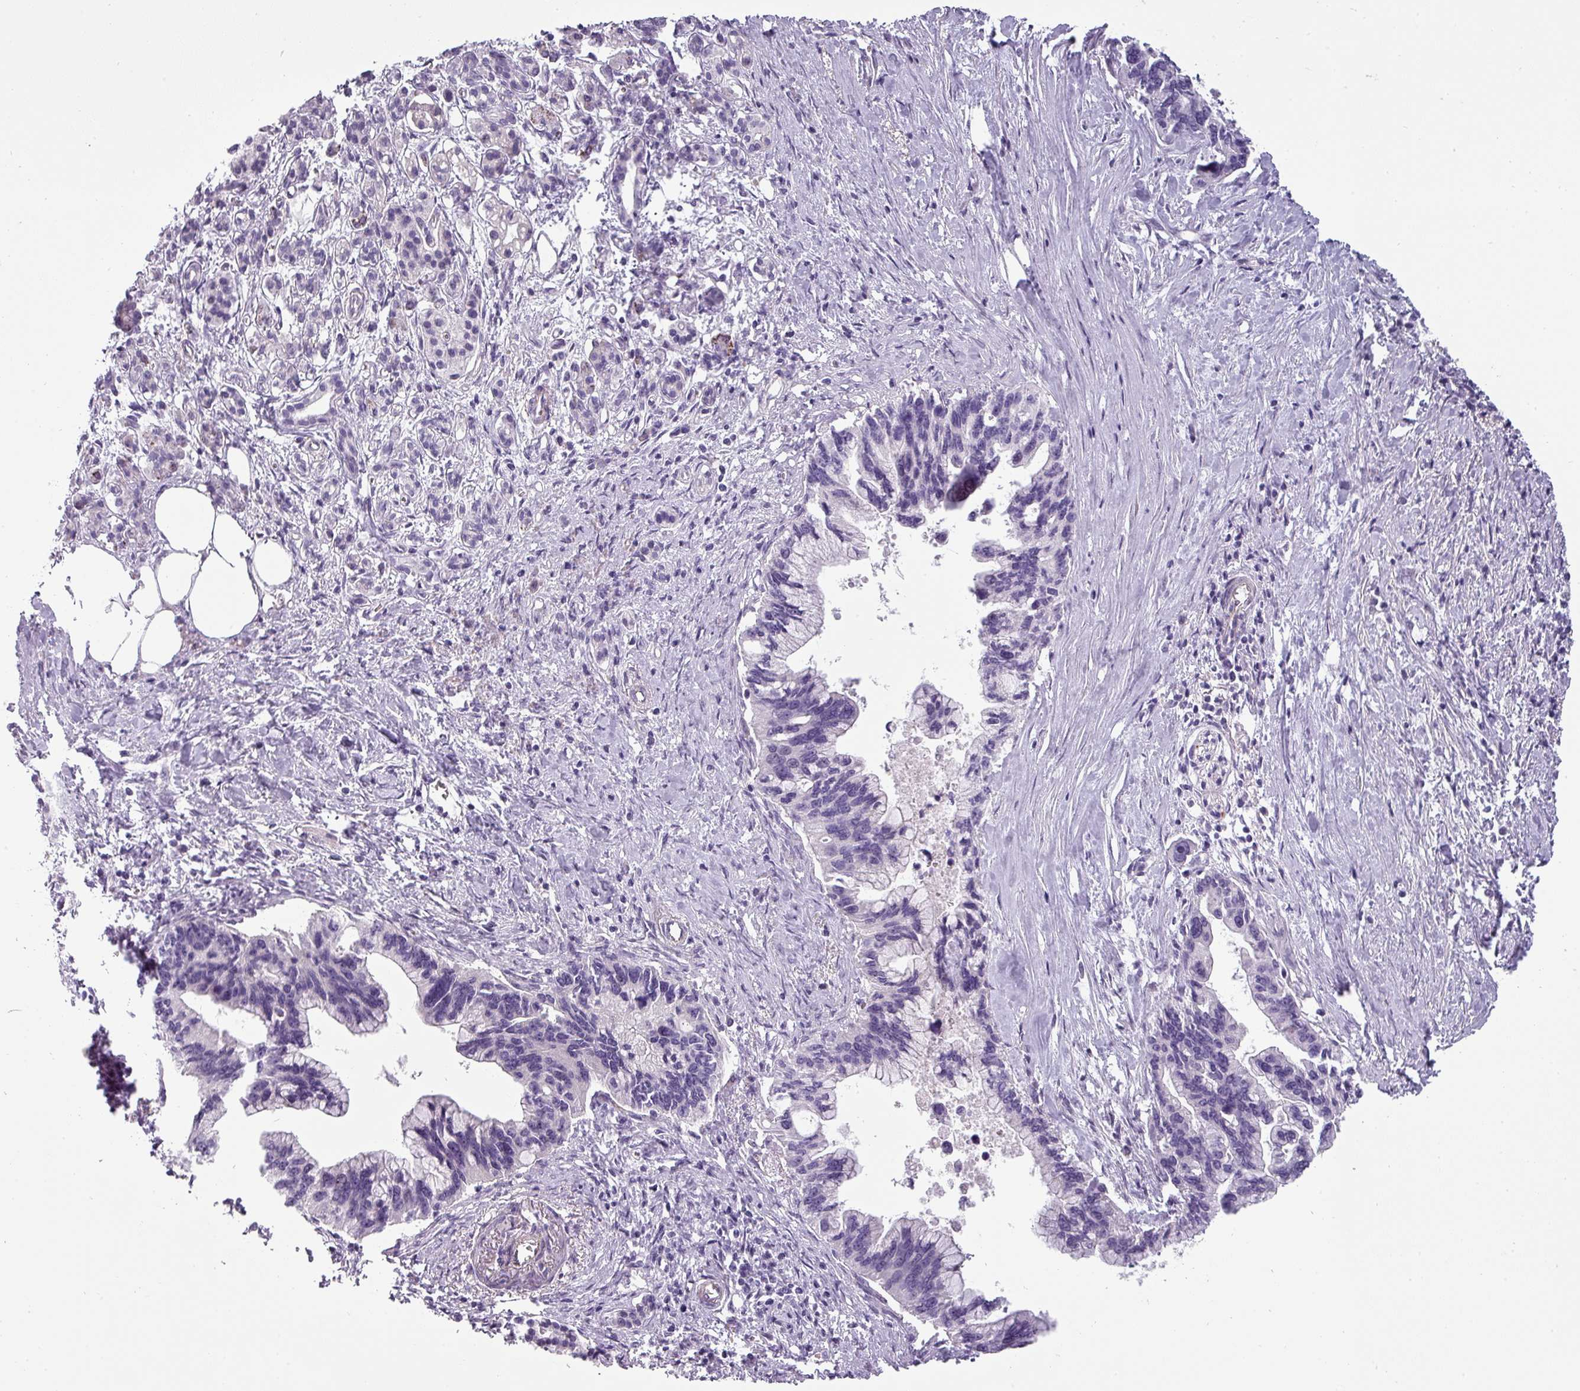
{"staining": {"intensity": "negative", "quantity": "none", "location": "none"}, "tissue": "pancreatic cancer", "cell_type": "Tumor cells", "image_type": "cancer", "snomed": [{"axis": "morphology", "description": "Adenocarcinoma, NOS"}, {"axis": "topography", "description": "Pancreas"}], "caption": "DAB (3,3'-diaminobenzidine) immunohistochemical staining of human pancreatic adenocarcinoma shows no significant expression in tumor cells.", "gene": "CHRDL1", "patient": {"sex": "female", "age": 83}}